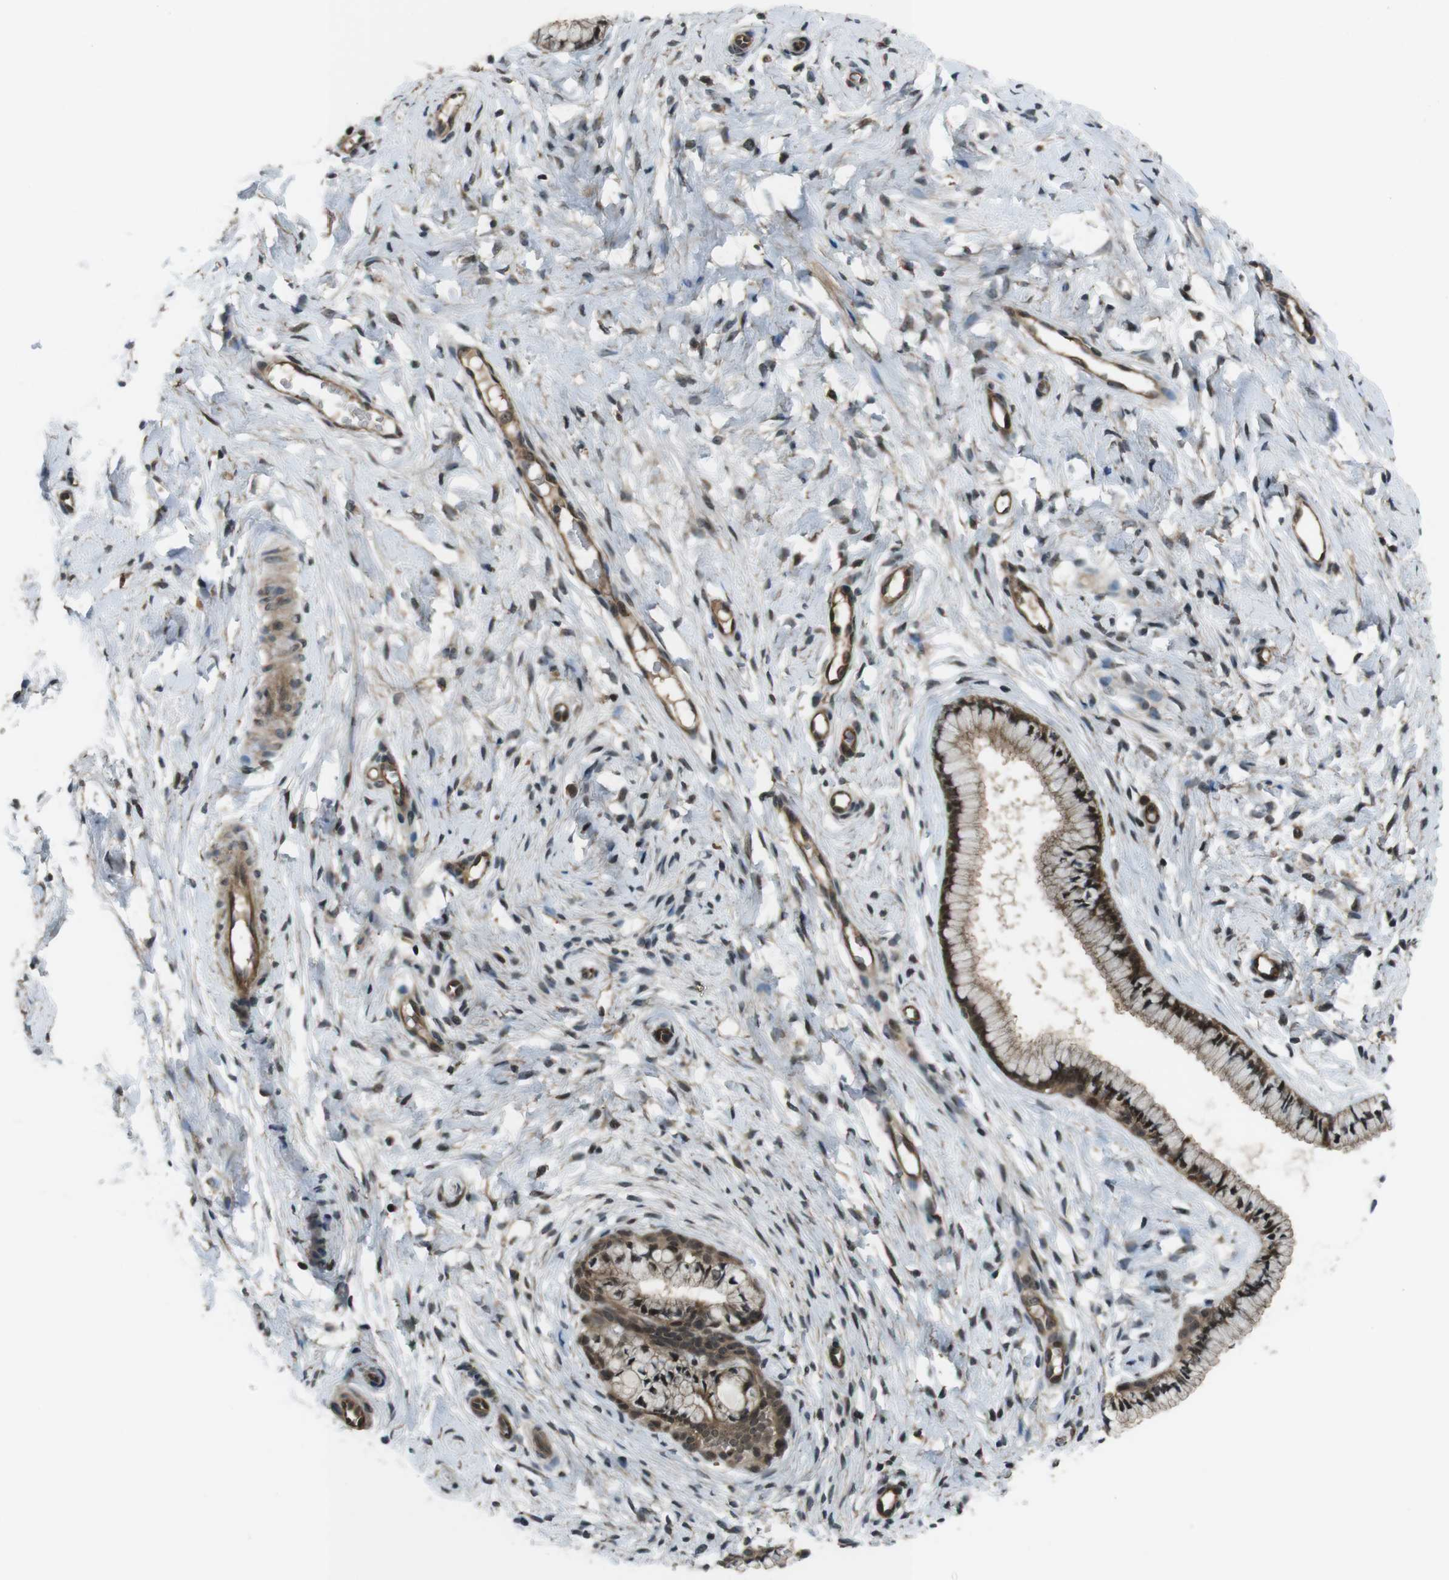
{"staining": {"intensity": "moderate", "quantity": ">75%", "location": "cytoplasmic/membranous,nuclear"}, "tissue": "cervix", "cell_type": "Glandular cells", "image_type": "normal", "snomed": [{"axis": "morphology", "description": "Normal tissue, NOS"}, {"axis": "topography", "description": "Cervix"}], "caption": "DAB immunohistochemical staining of benign human cervix shows moderate cytoplasmic/membranous,nuclear protein positivity in approximately >75% of glandular cells.", "gene": "TIAM2", "patient": {"sex": "female", "age": 65}}